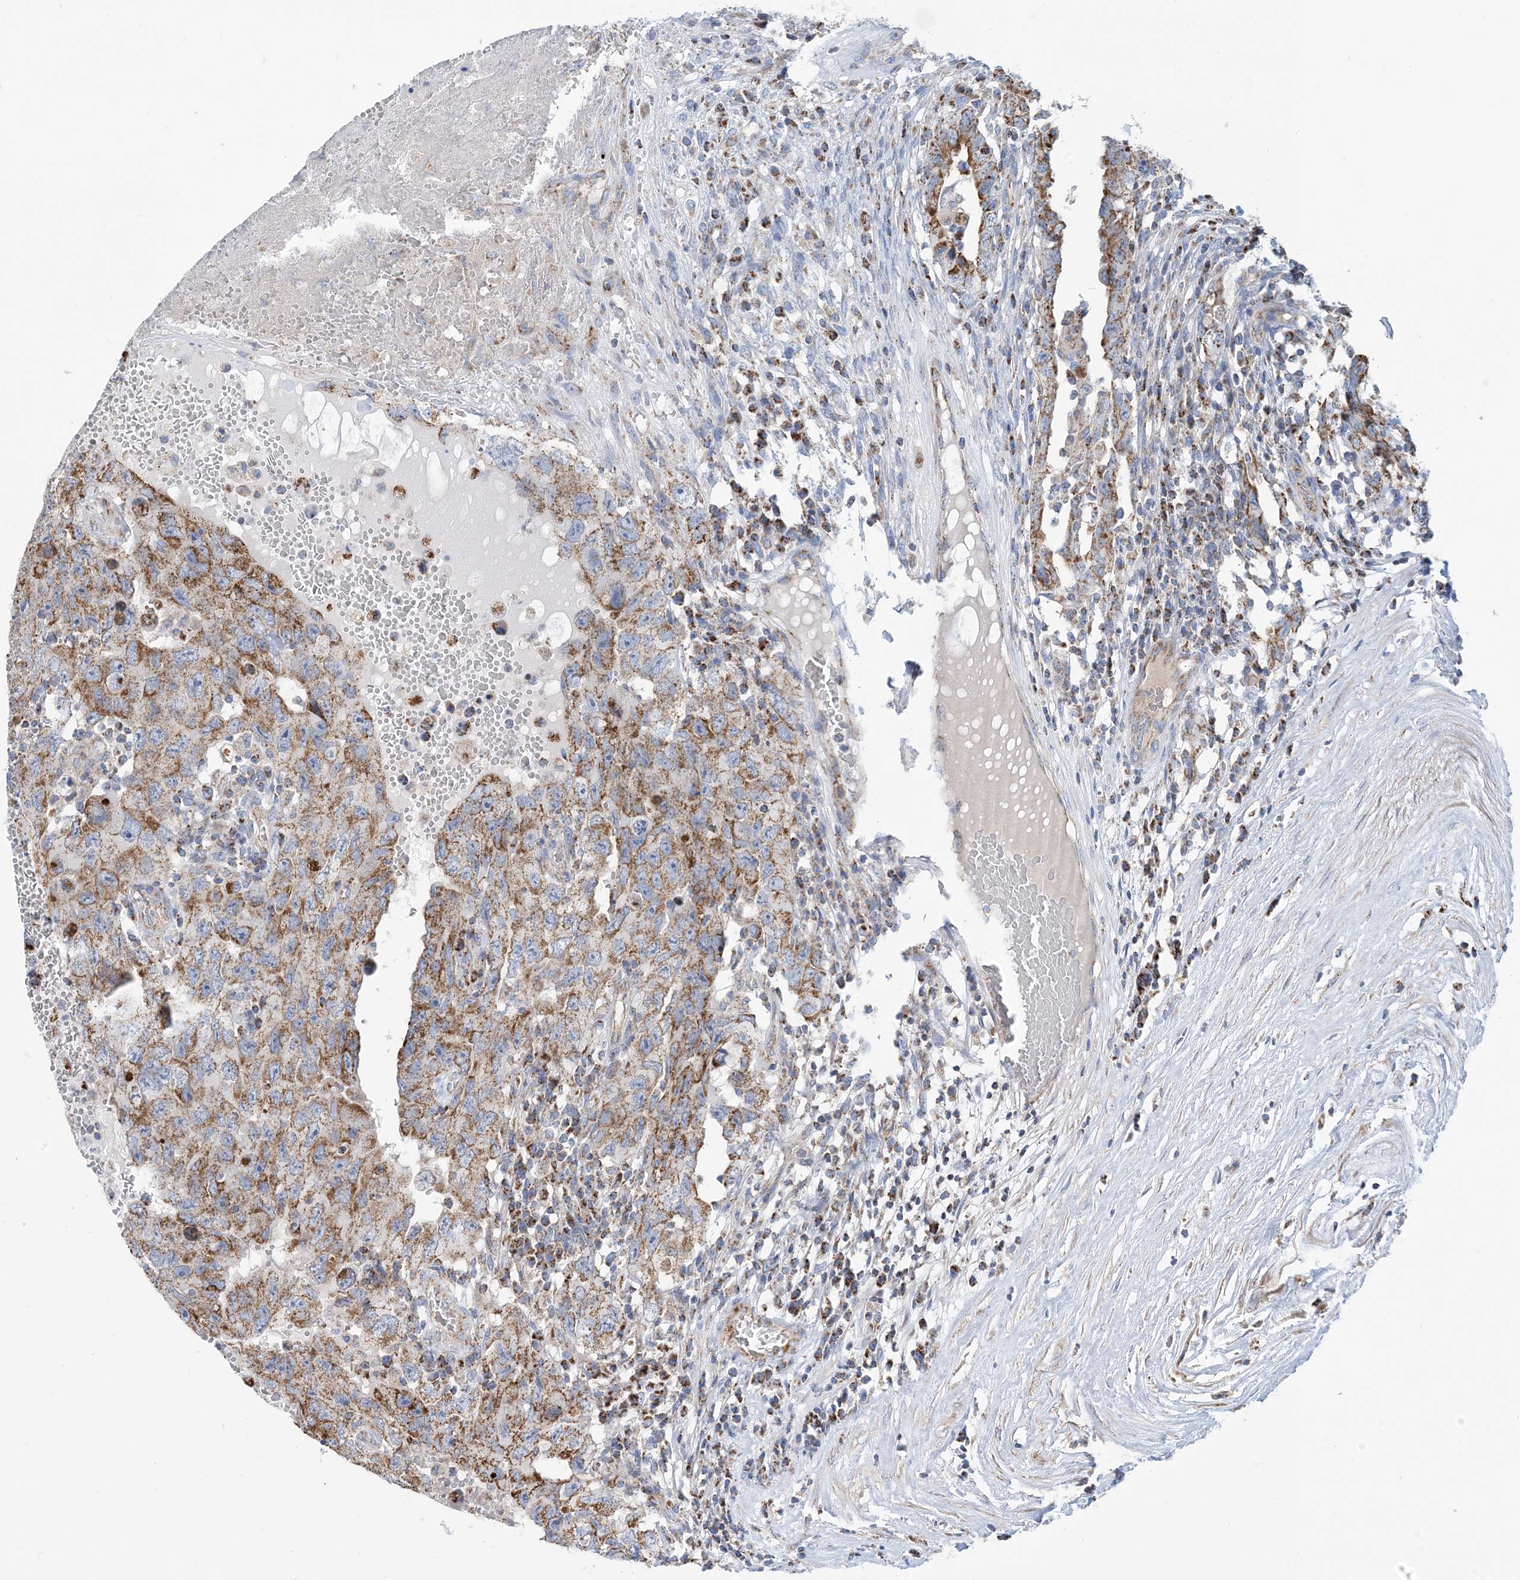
{"staining": {"intensity": "moderate", "quantity": ">75%", "location": "cytoplasmic/membranous"}, "tissue": "testis cancer", "cell_type": "Tumor cells", "image_type": "cancer", "snomed": [{"axis": "morphology", "description": "Carcinoma, Embryonal, NOS"}, {"axis": "topography", "description": "Testis"}], "caption": "Protein expression analysis of human testis cancer reveals moderate cytoplasmic/membranous expression in about >75% of tumor cells.", "gene": "PHOSPHO2", "patient": {"sex": "male", "age": 26}}